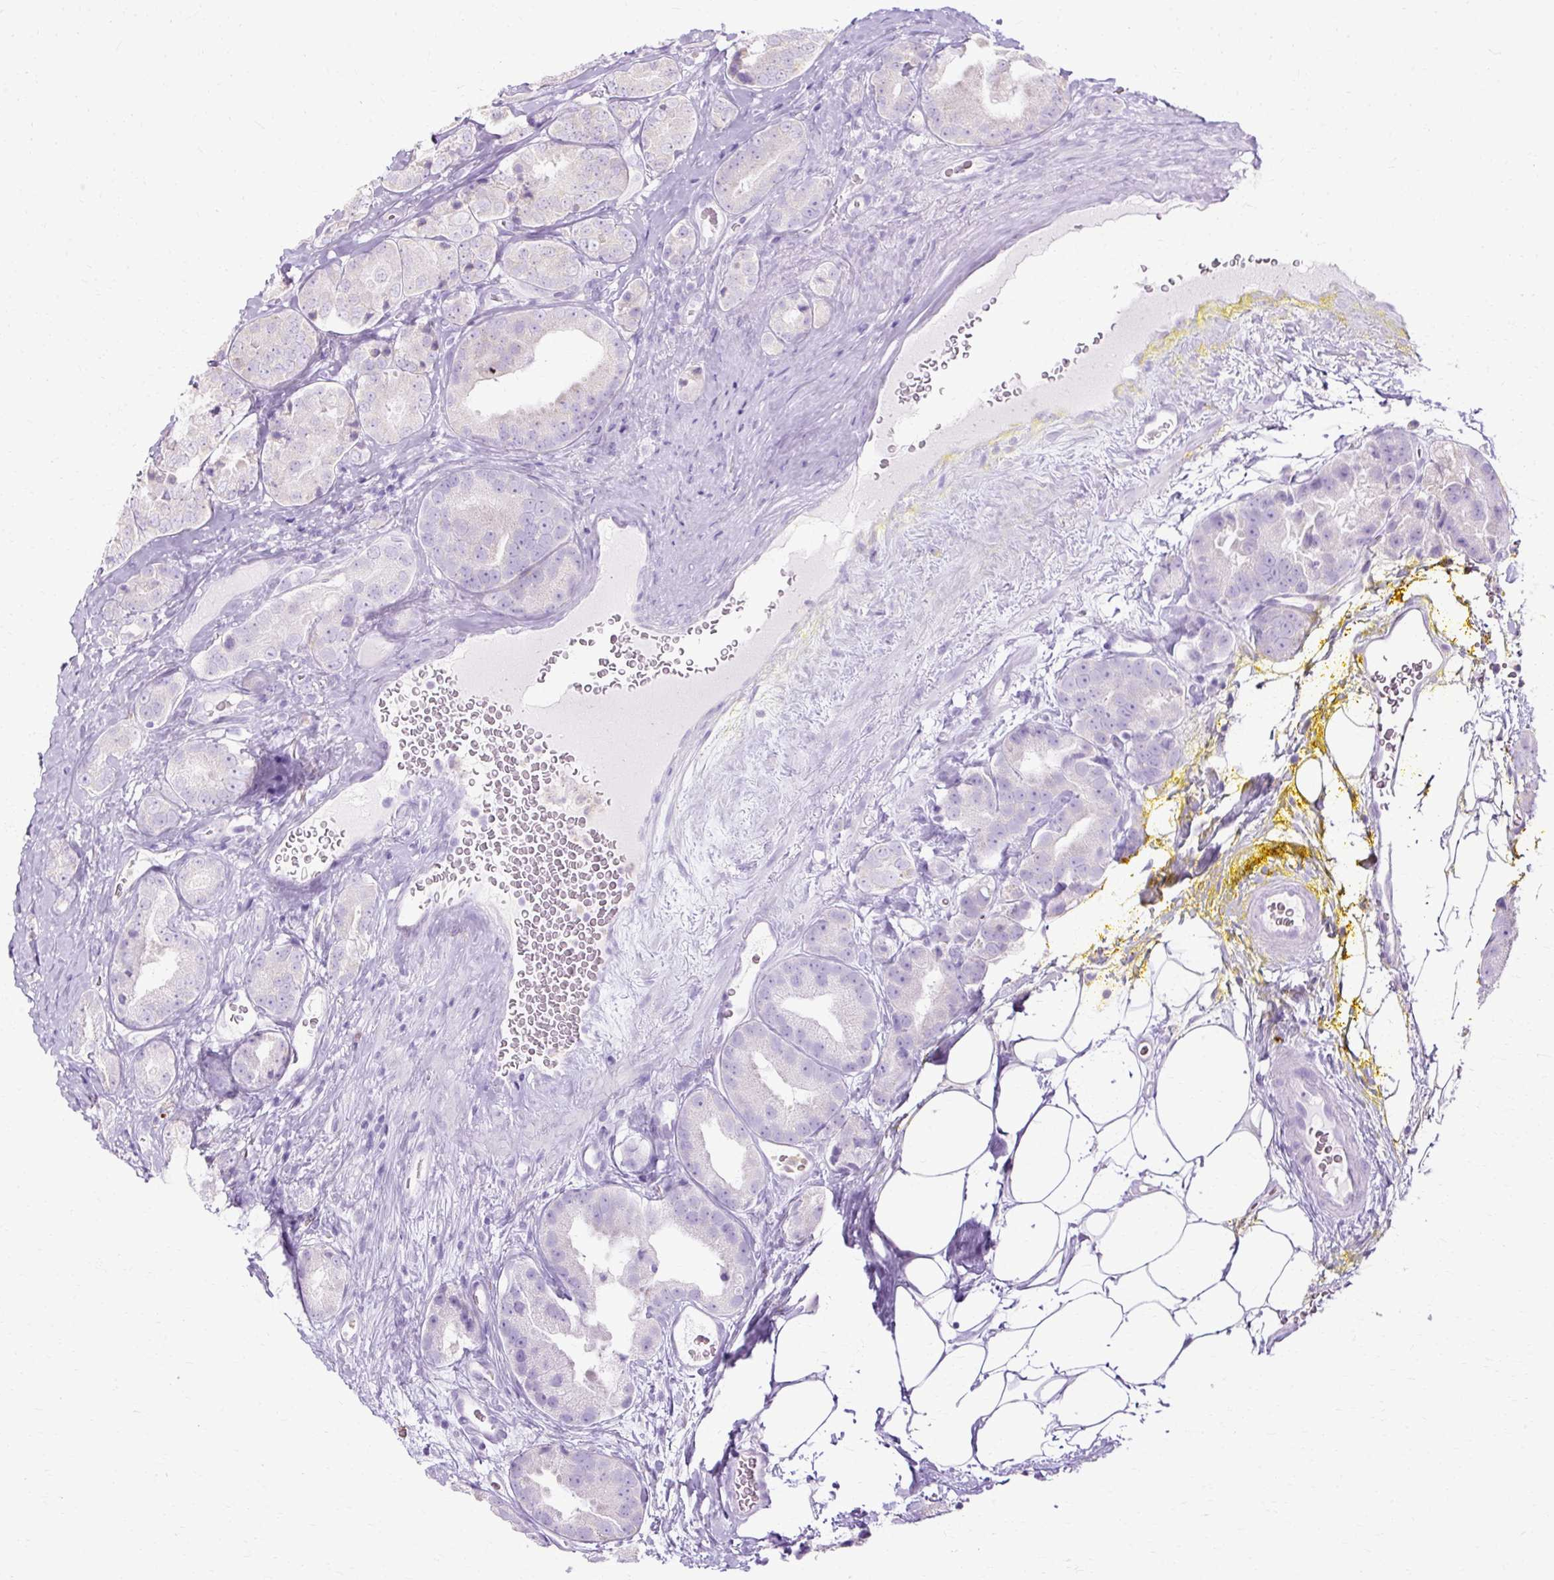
{"staining": {"intensity": "negative", "quantity": "none", "location": "none"}, "tissue": "prostate cancer", "cell_type": "Tumor cells", "image_type": "cancer", "snomed": [{"axis": "morphology", "description": "Adenocarcinoma, High grade"}, {"axis": "topography", "description": "Prostate"}], "caption": "An IHC image of prostate cancer is shown. There is no staining in tumor cells of prostate cancer.", "gene": "HSD11B1", "patient": {"sex": "male", "age": 63}}